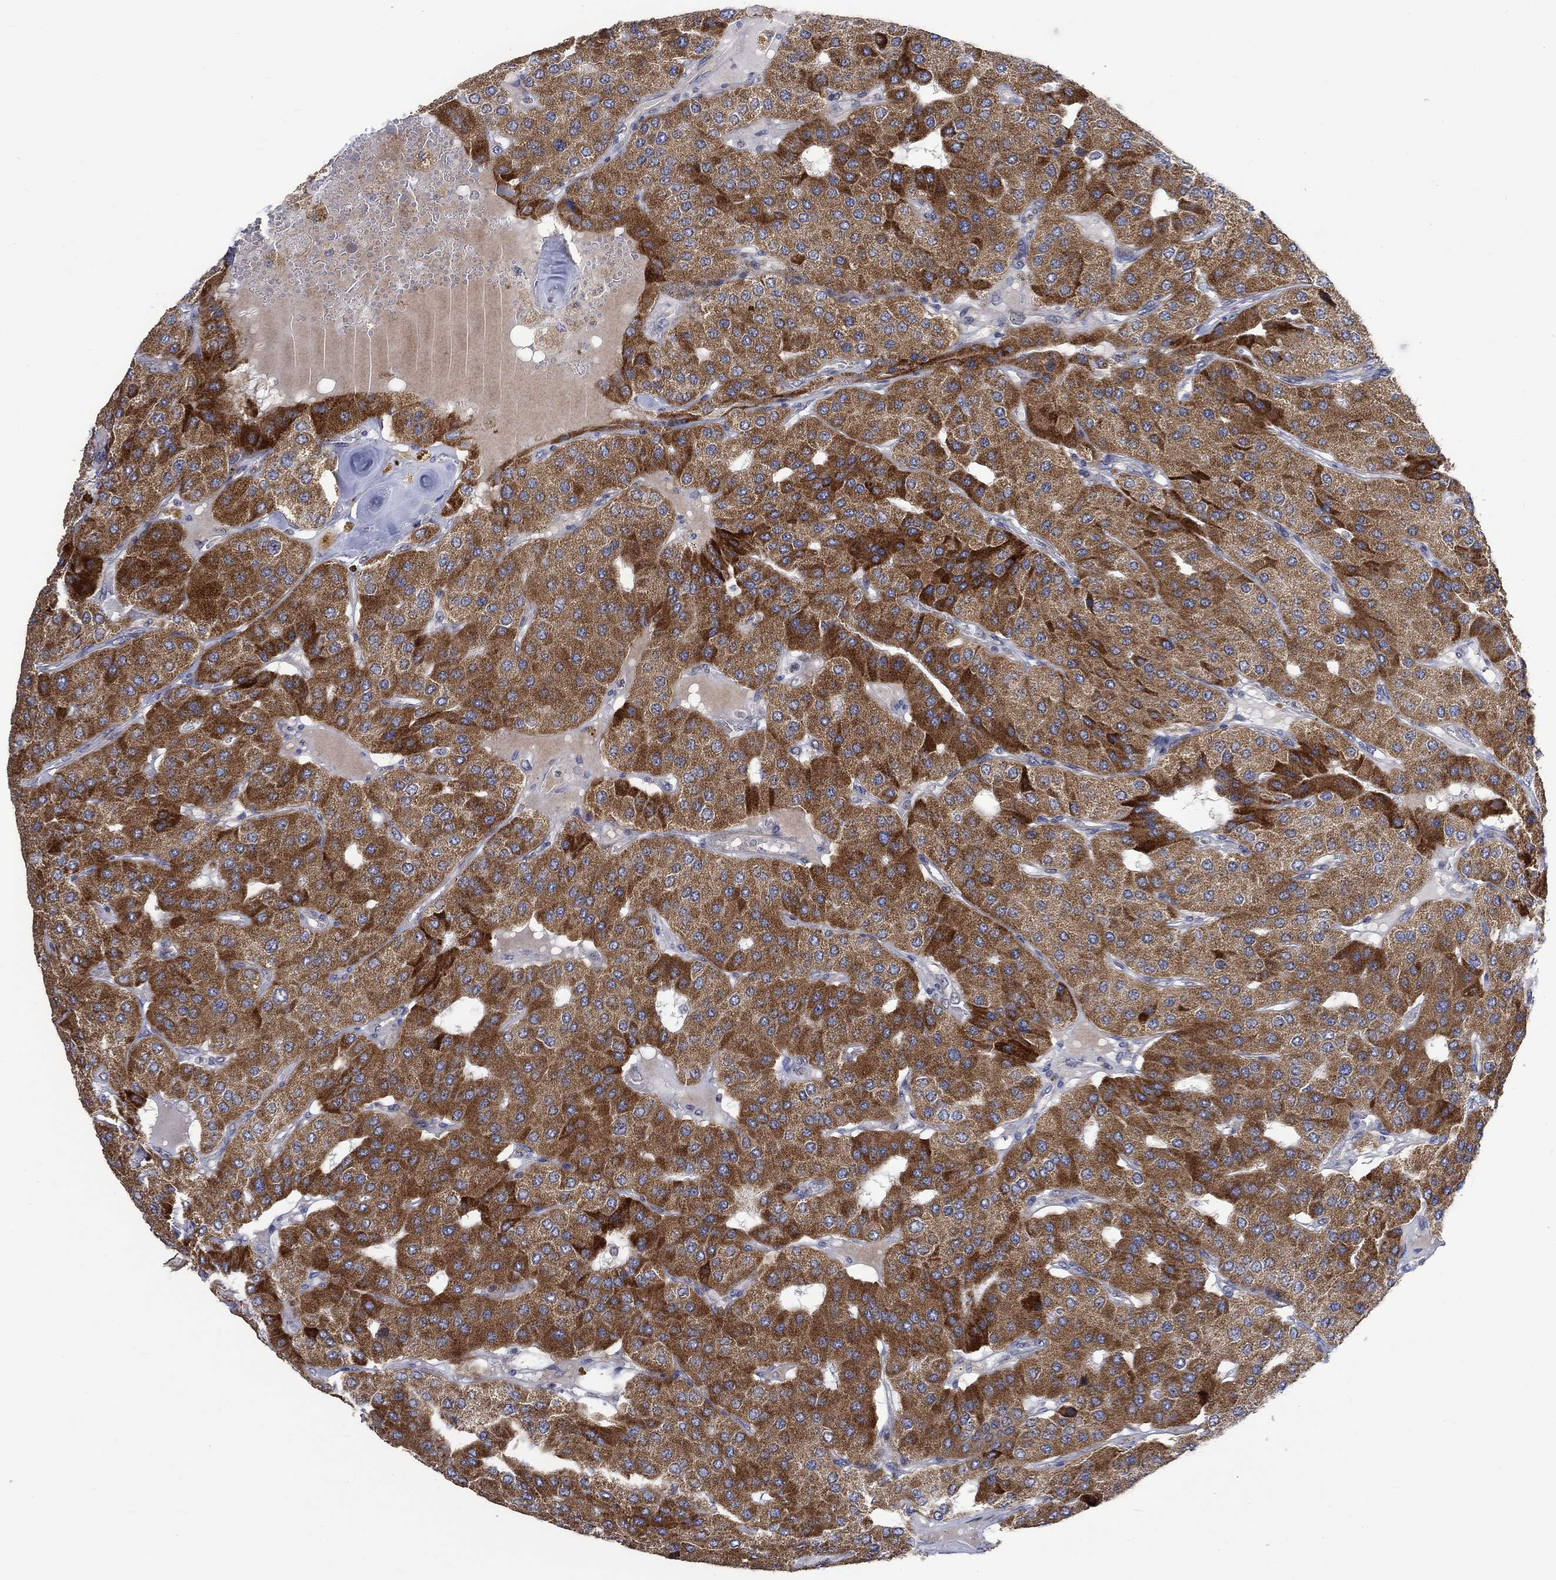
{"staining": {"intensity": "strong", "quantity": ">75%", "location": "cytoplasmic/membranous"}, "tissue": "parathyroid gland", "cell_type": "Glandular cells", "image_type": "normal", "snomed": [{"axis": "morphology", "description": "Normal tissue, NOS"}, {"axis": "morphology", "description": "Adenoma, NOS"}, {"axis": "topography", "description": "Parathyroid gland"}], "caption": "A brown stain labels strong cytoplasmic/membranous positivity of a protein in glandular cells of benign parathyroid gland. (DAB = brown stain, brightfield microscopy at high magnification).", "gene": "SLC48A1", "patient": {"sex": "female", "age": 86}}